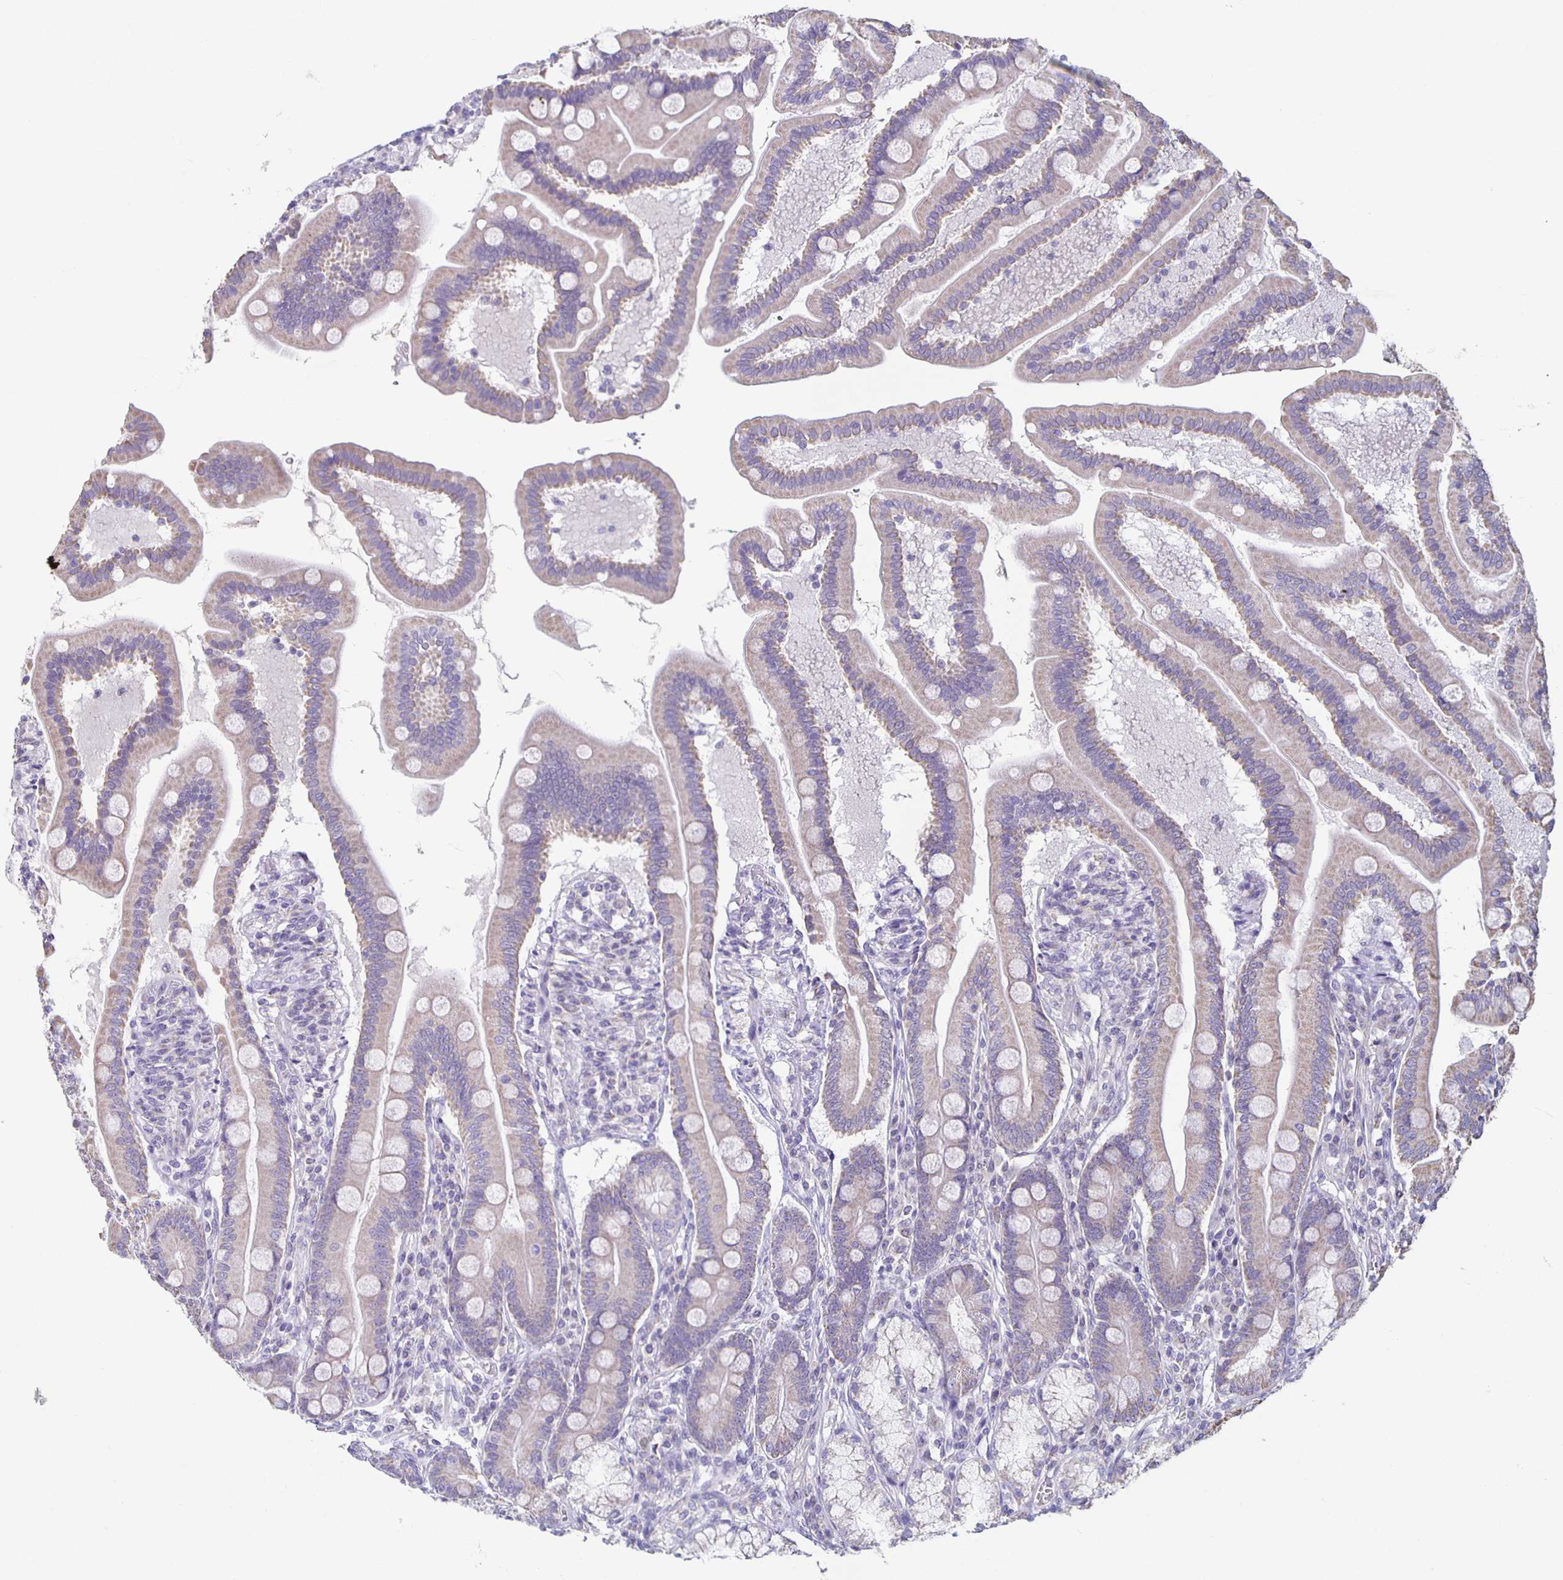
{"staining": {"intensity": "negative", "quantity": "none", "location": "none"}, "tissue": "duodenum", "cell_type": "Glandular cells", "image_type": "normal", "snomed": [{"axis": "morphology", "description": "Normal tissue, NOS"}, {"axis": "topography", "description": "Duodenum"}], "caption": "High magnification brightfield microscopy of normal duodenum stained with DAB (3,3'-diaminobenzidine) (brown) and counterstained with hematoxylin (blue): glandular cells show no significant staining.", "gene": "TPPP", "patient": {"sex": "female", "age": 67}}